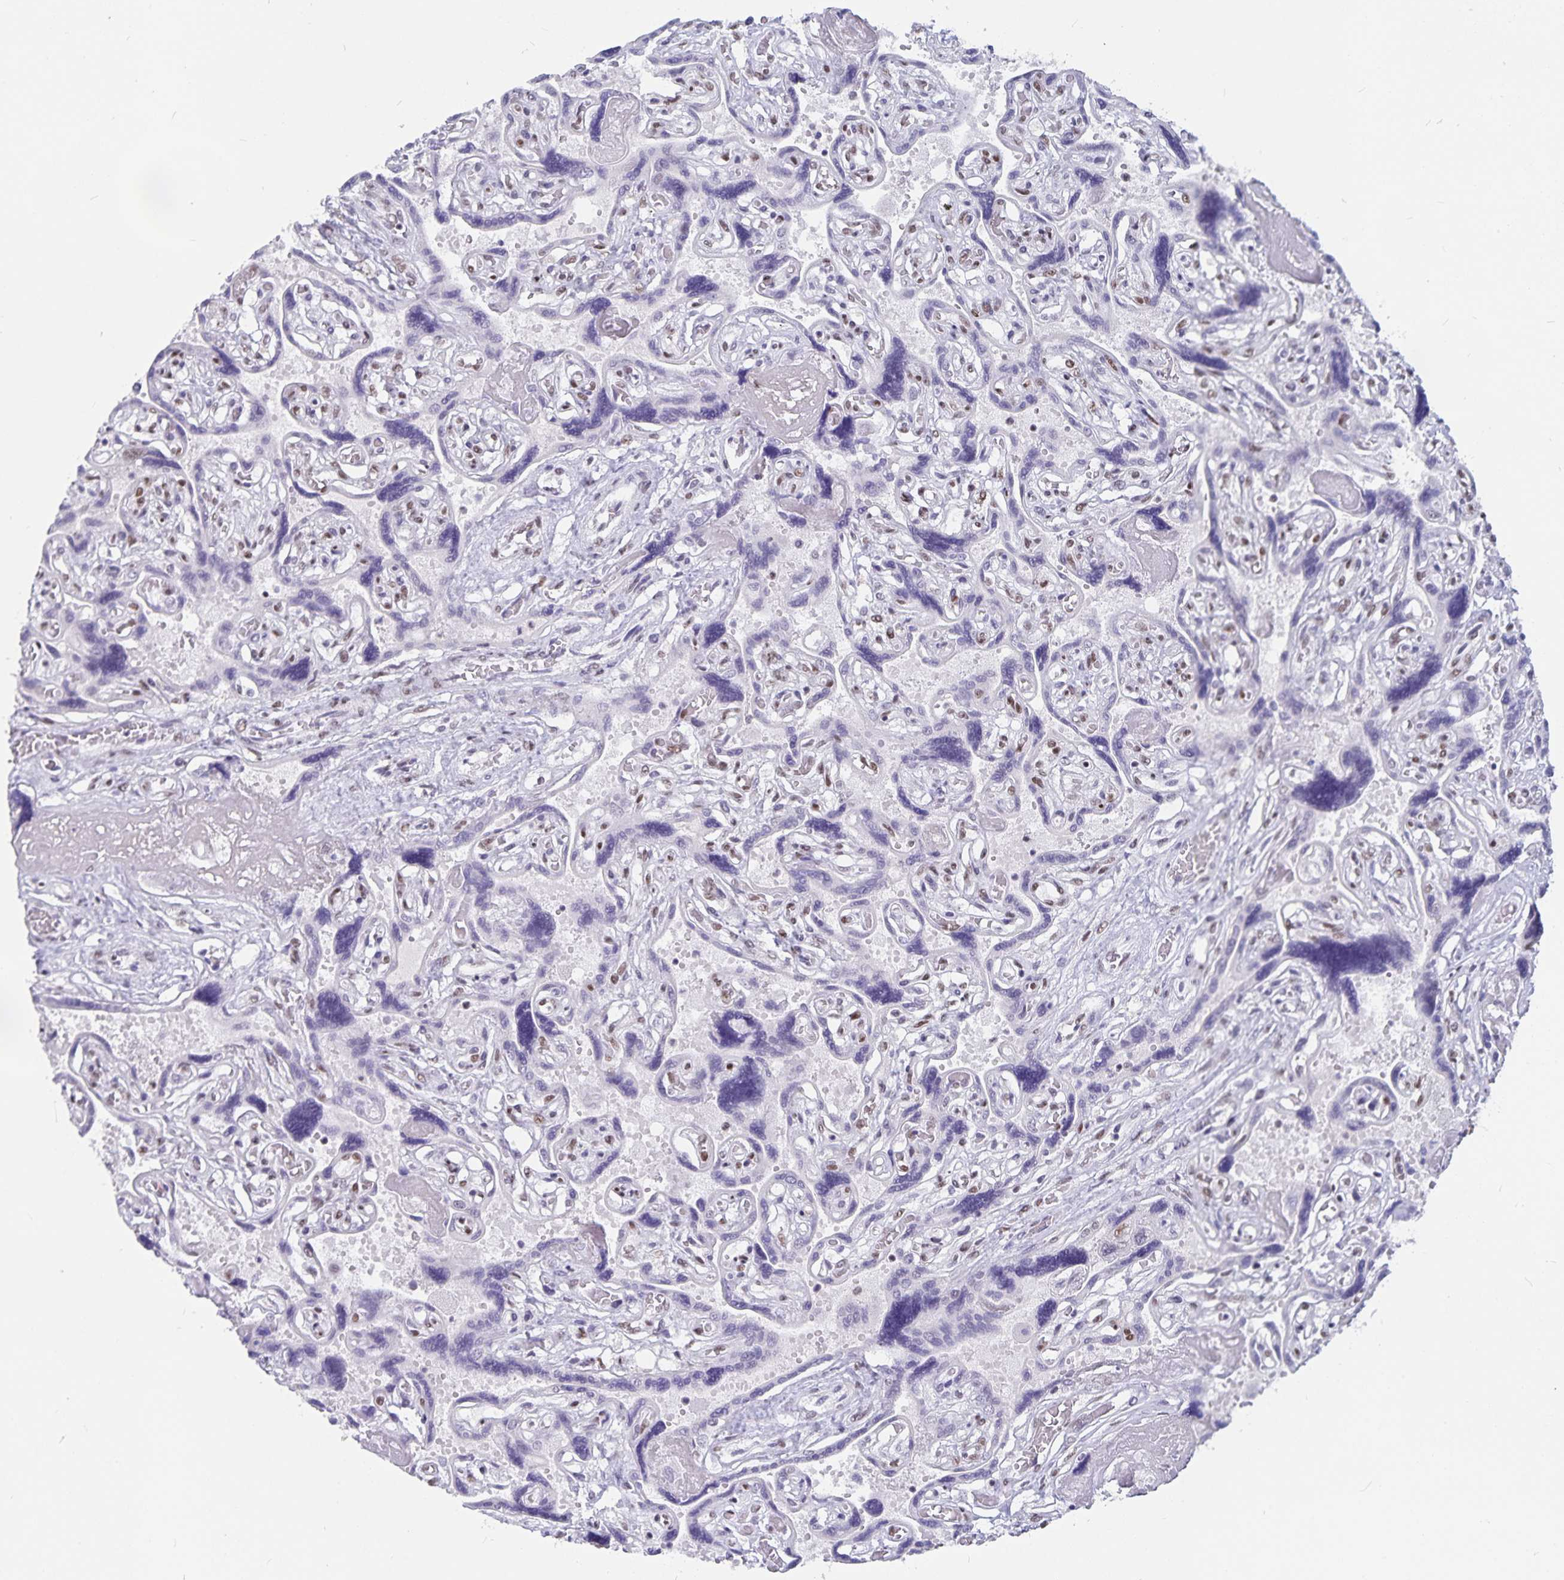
{"staining": {"intensity": "moderate", "quantity": ">75%", "location": "nuclear"}, "tissue": "placenta", "cell_type": "Decidual cells", "image_type": "normal", "snomed": [{"axis": "morphology", "description": "Normal tissue, NOS"}, {"axis": "topography", "description": "Placenta"}], "caption": "Moderate nuclear protein positivity is seen in about >75% of decidual cells in placenta.", "gene": "PBX2", "patient": {"sex": "female", "age": 32}}